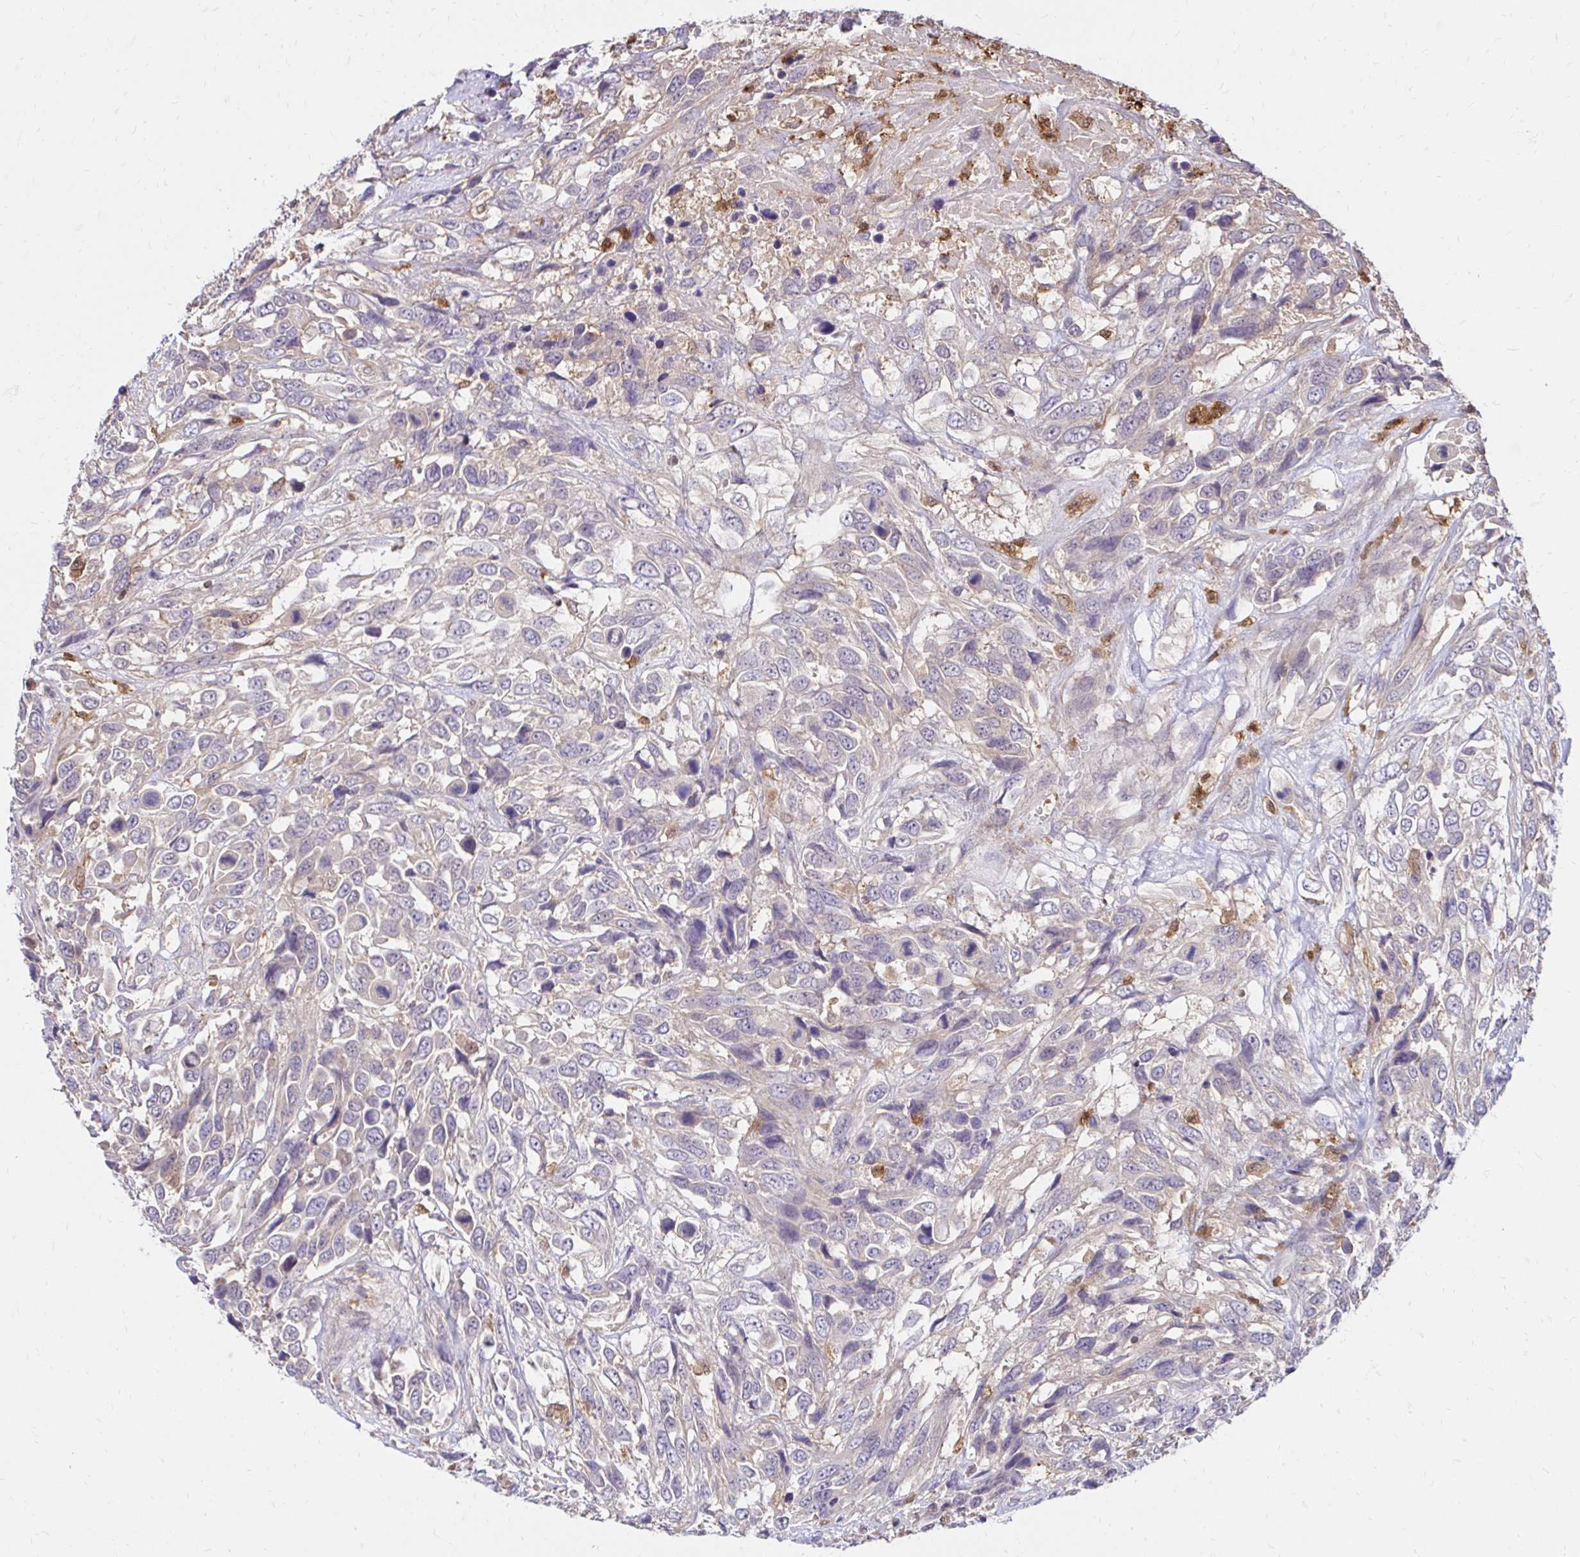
{"staining": {"intensity": "negative", "quantity": "none", "location": "none"}, "tissue": "urothelial cancer", "cell_type": "Tumor cells", "image_type": "cancer", "snomed": [{"axis": "morphology", "description": "Urothelial carcinoma, High grade"}, {"axis": "topography", "description": "Urinary bladder"}], "caption": "Protein analysis of urothelial cancer displays no significant staining in tumor cells.", "gene": "PYCARD", "patient": {"sex": "female", "age": 70}}